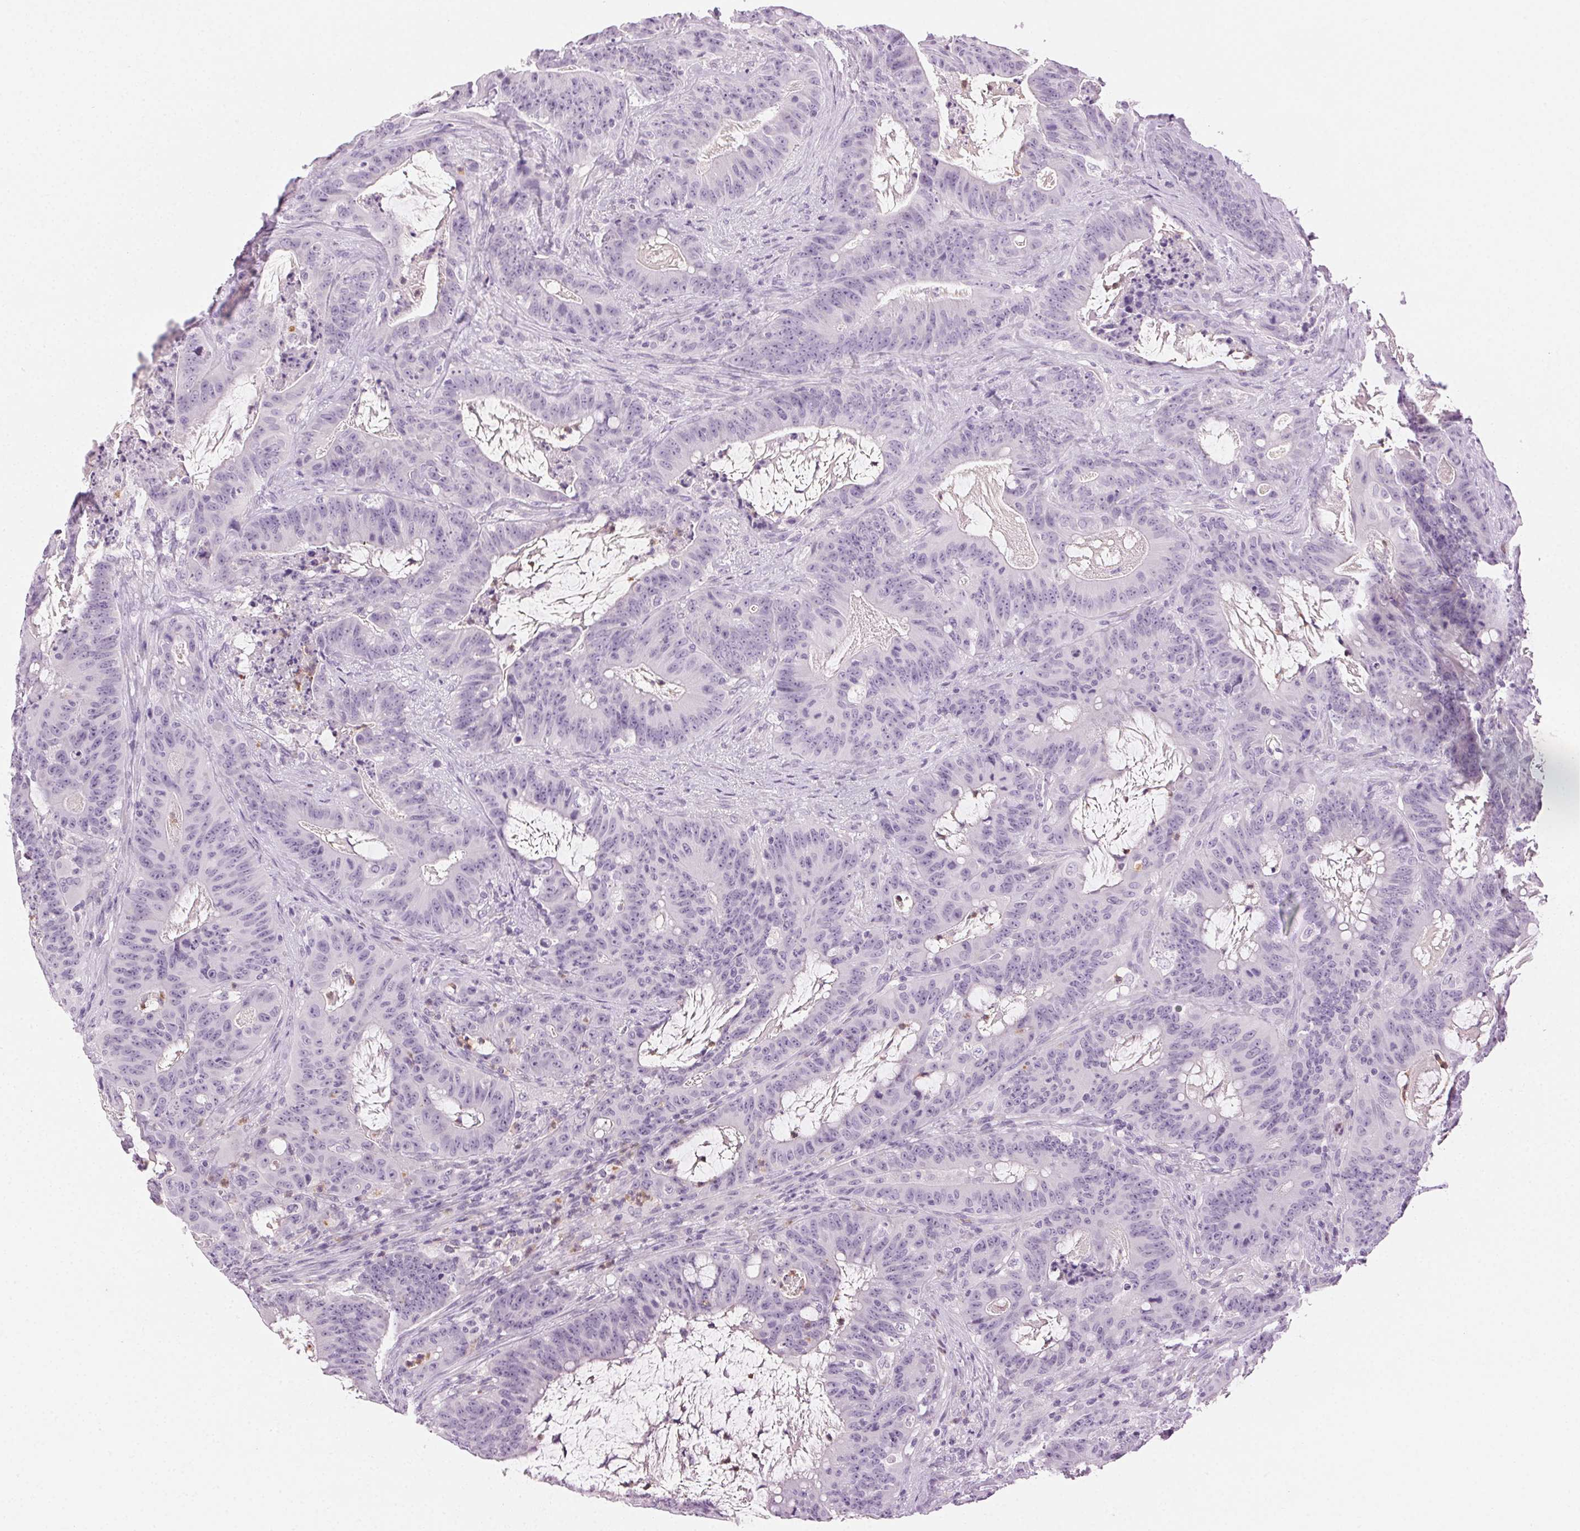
{"staining": {"intensity": "negative", "quantity": "none", "location": "none"}, "tissue": "colorectal cancer", "cell_type": "Tumor cells", "image_type": "cancer", "snomed": [{"axis": "morphology", "description": "Adenocarcinoma, NOS"}, {"axis": "topography", "description": "Colon"}], "caption": "A high-resolution image shows immunohistochemistry staining of colorectal cancer (adenocarcinoma), which shows no significant staining in tumor cells. (Immunohistochemistry, brightfield microscopy, high magnification).", "gene": "MPO", "patient": {"sex": "male", "age": 33}}